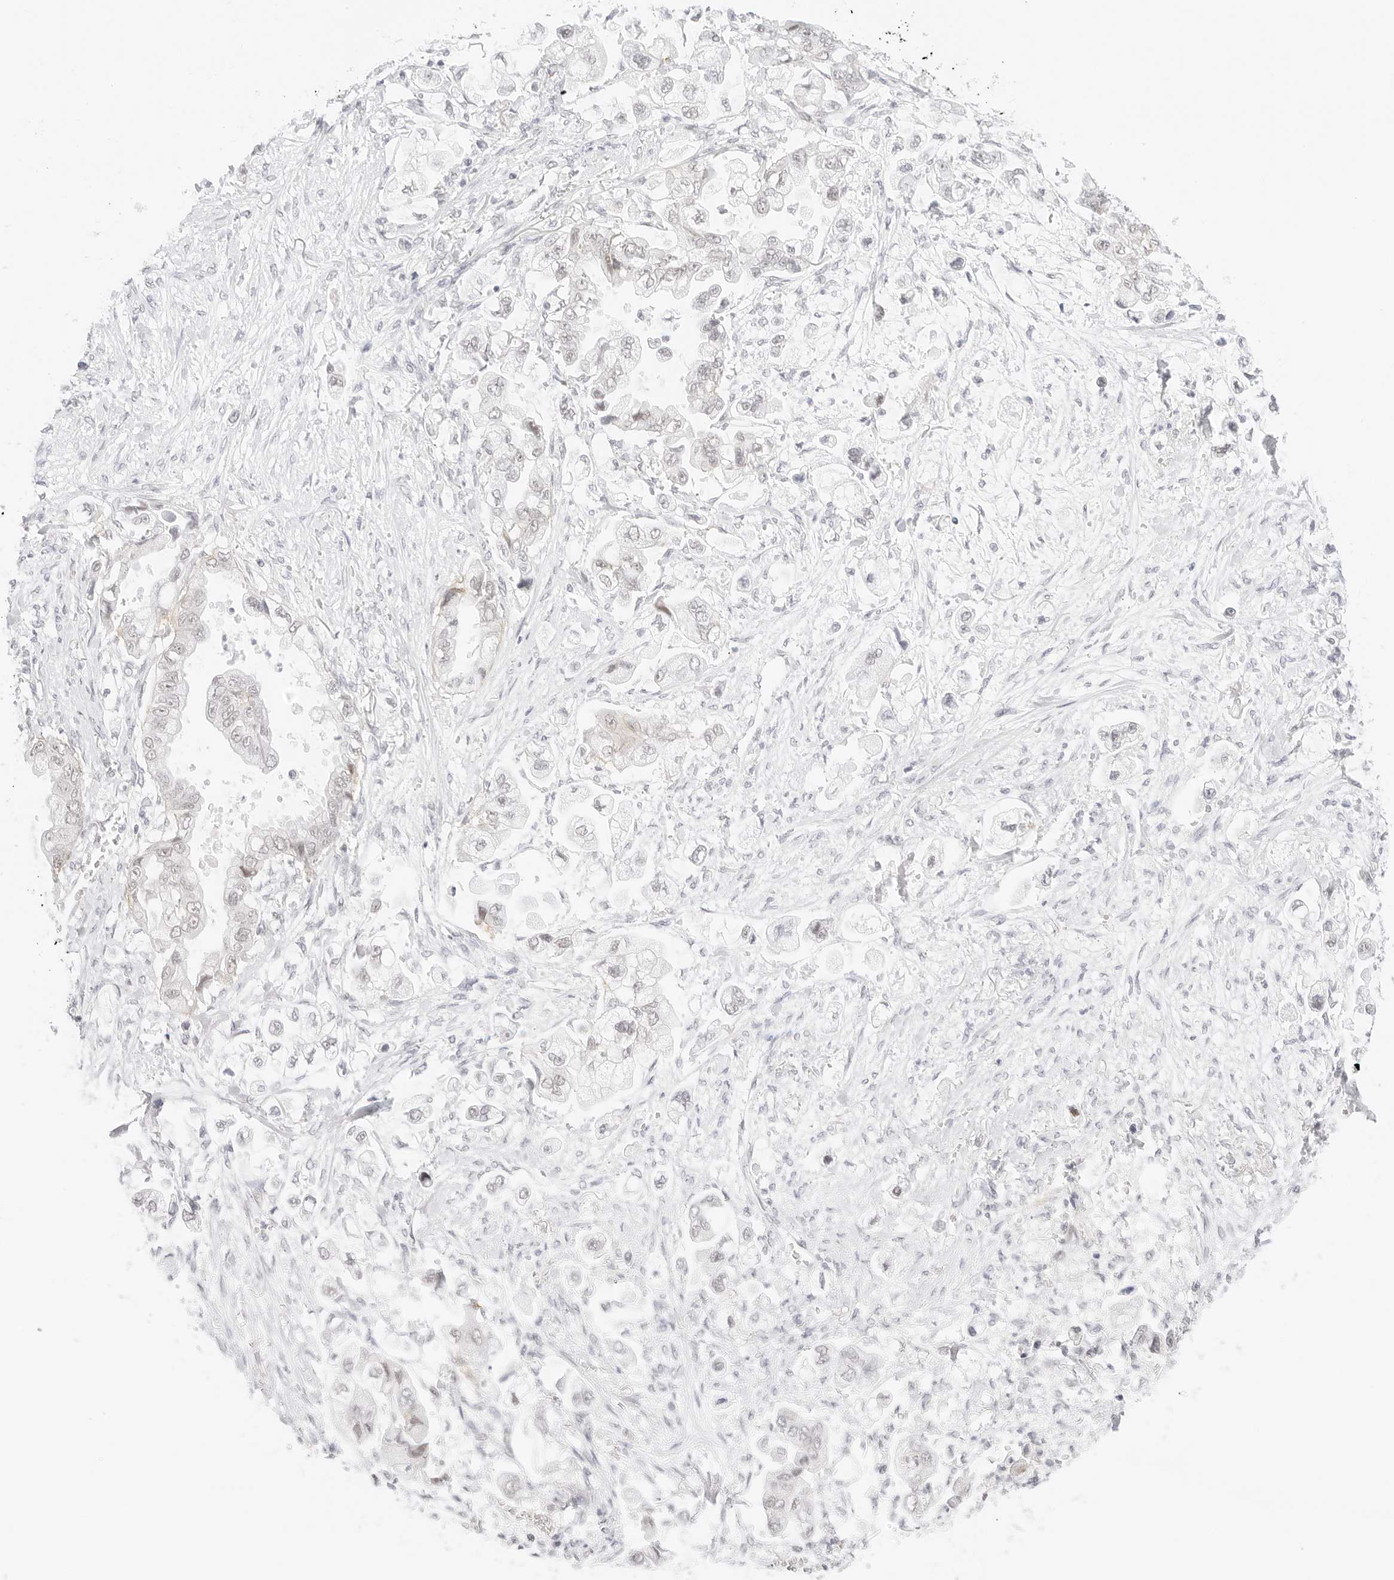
{"staining": {"intensity": "negative", "quantity": "none", "location": "none"}, "tissue": "stomach cancer", "cell_type": "Tumor cells", "image_type": "cancer", "snomed": [{"axis": "morphology", "description": "Adenocarcinoma, NOS"}, {"axis": "topography", "description": "Stomach"}], "caption": "Tumor cells are negative for protein expression in human adenocarcinoma (stomach). (Stains: DAB (3,3'-diaminobenzidine) IHC with hematoxylin counter stain, Microscopy: brightfield microscopy at high magnification).", "gene": "ITGA6", "patient": {"sex": "male", "age": 62}}